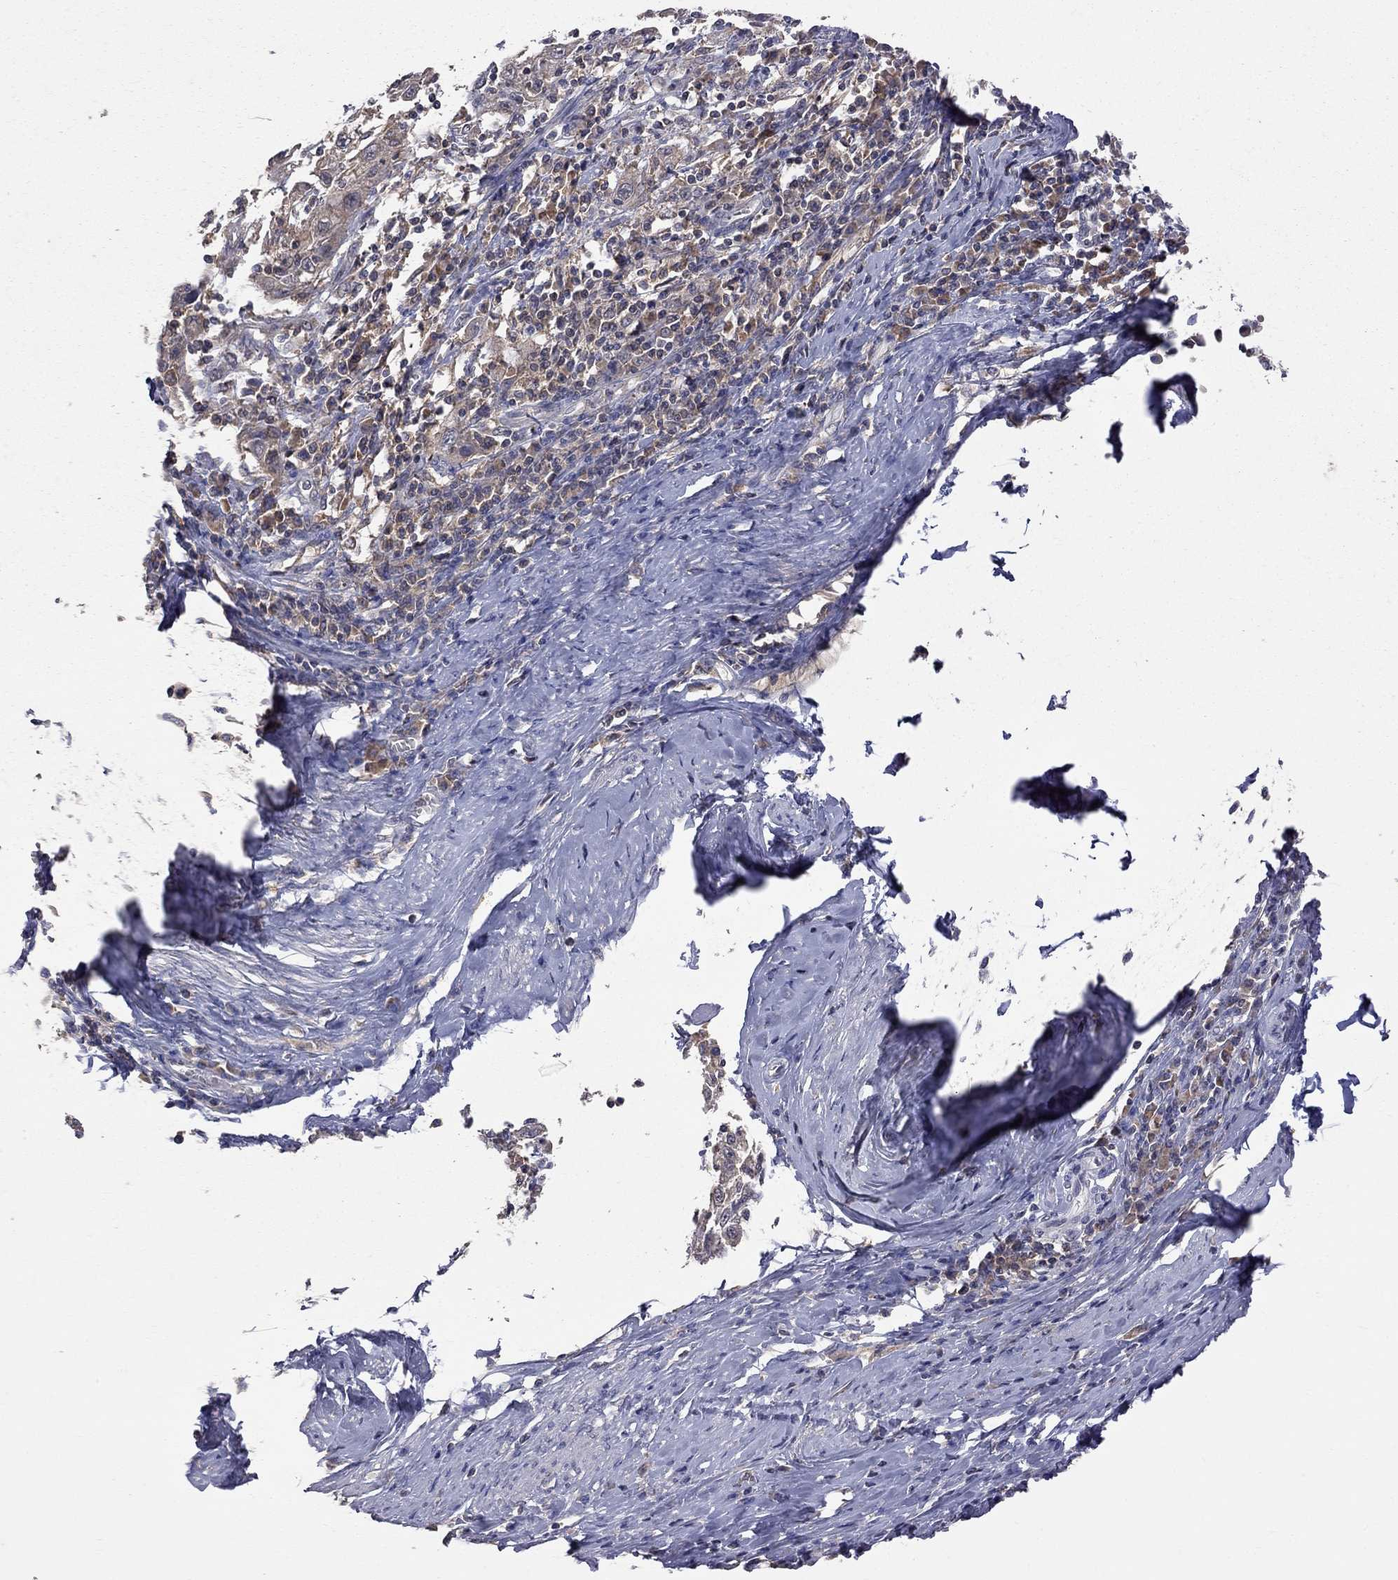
{"staining": {"intensity": "weak", "quantity": "25%-75%", "location": "cytoplasmic/membranous"}, "tissue": "cervical cancer", "cell_type": "Tumor cells", "image_type": "cancer", "snomed": [{"axis": "morphology", "description": "Squamous cell carcinoma, NOS"}, {"axis": "topography", "description": "Cervix"}], "caption": "Protein staining by immunohistochemistry exhibits weak cytoplasmic/membranous expression in about 25%-75% of tumor cells in squamous cell carcinoma (cervical).", "gene": "HTR6", "patient": {"sex": "female", "age": 46}}